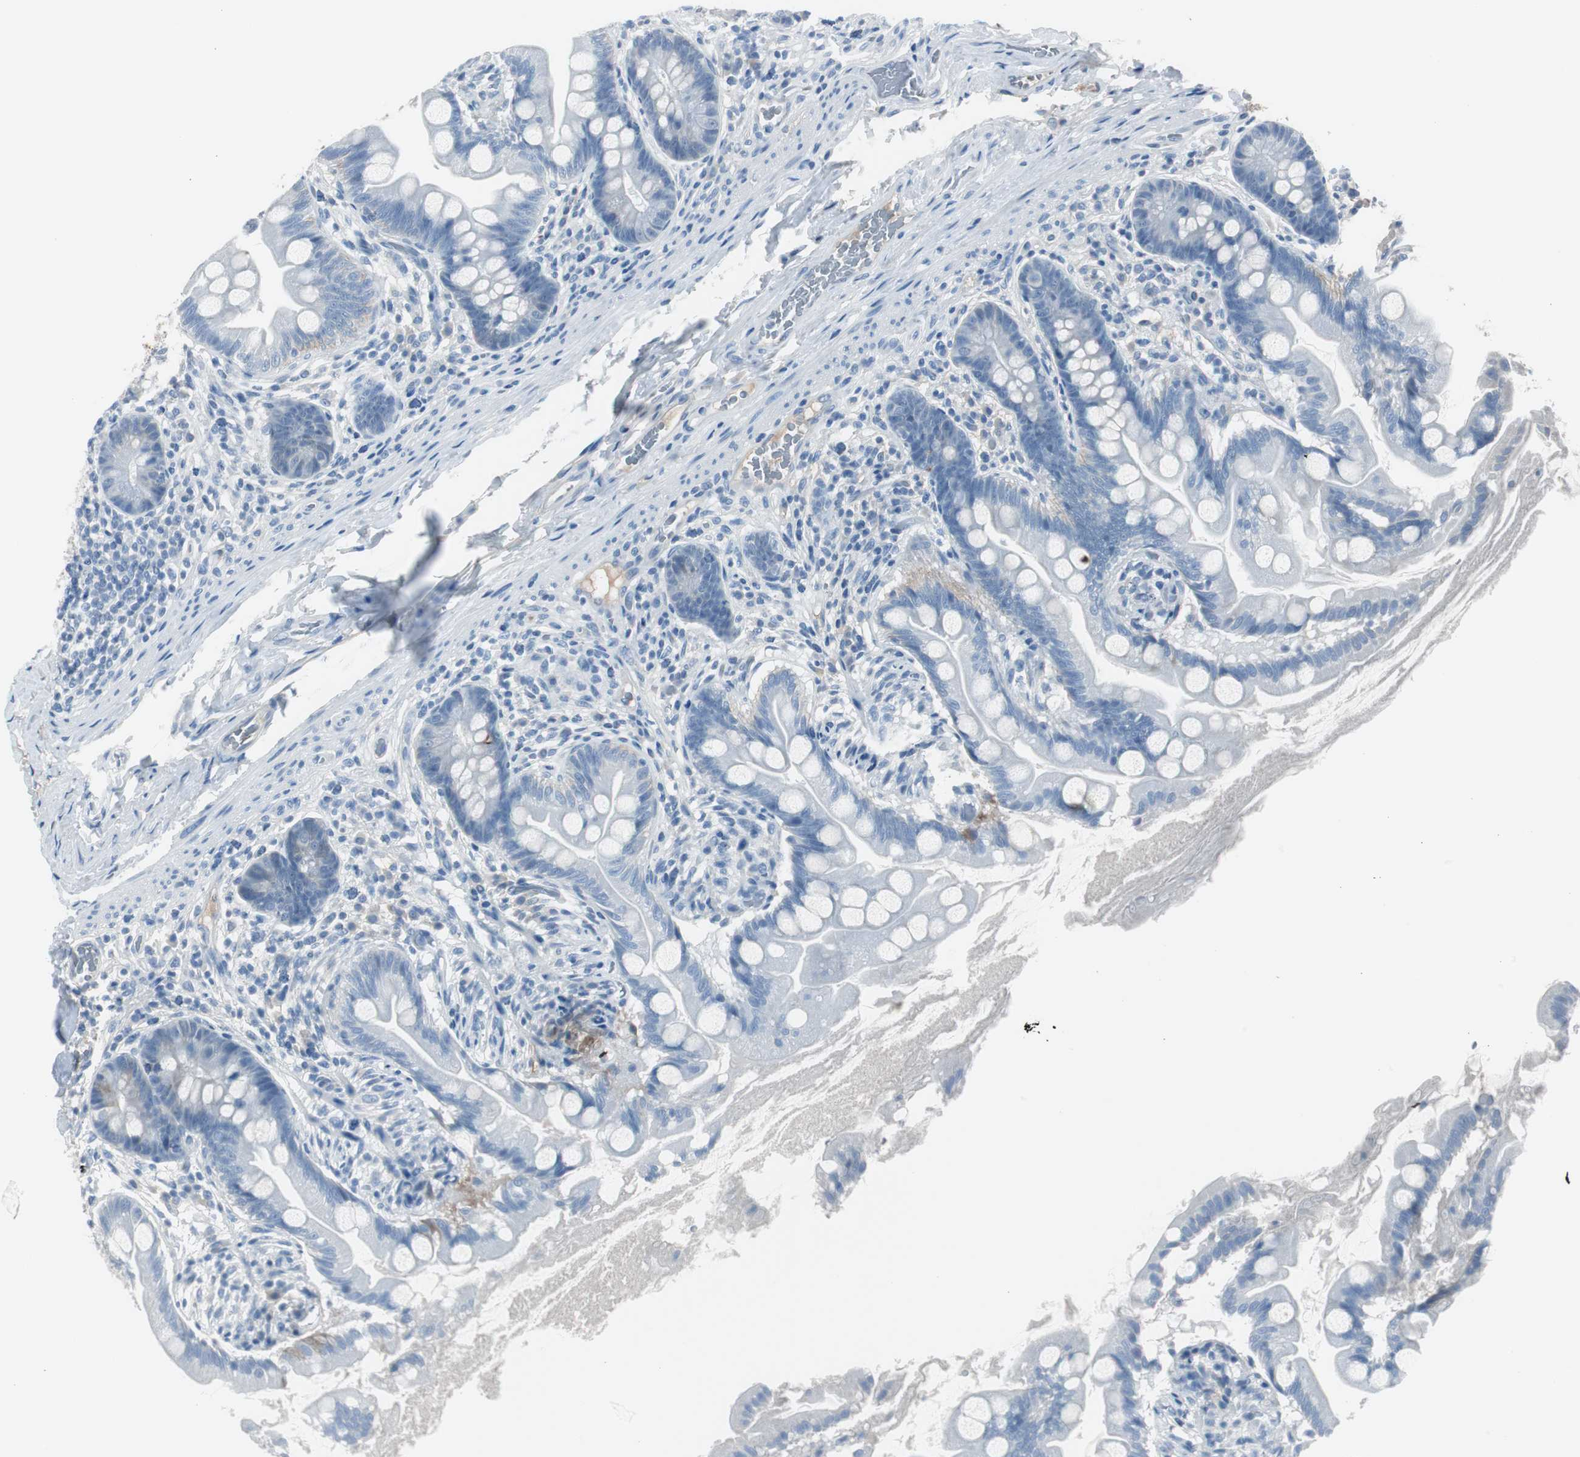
{"staining": {"intensity": "negative", "quantity": "none", "location": "none"}, "tissue": "small intestine", "cell_type": "Glandular cells", "image_type": "normal", "snomed": [{"axis": "morphology", "description": "Normal tissue, NOS"}, {"axis": "topography", "description": "Small intestine"}], "caption": "The histopathology image exhibits no staining of glandular cells in unremarkable small intestine.", "gene": "SERPINF1", "patient": {"sex": "female", "age": 56}}